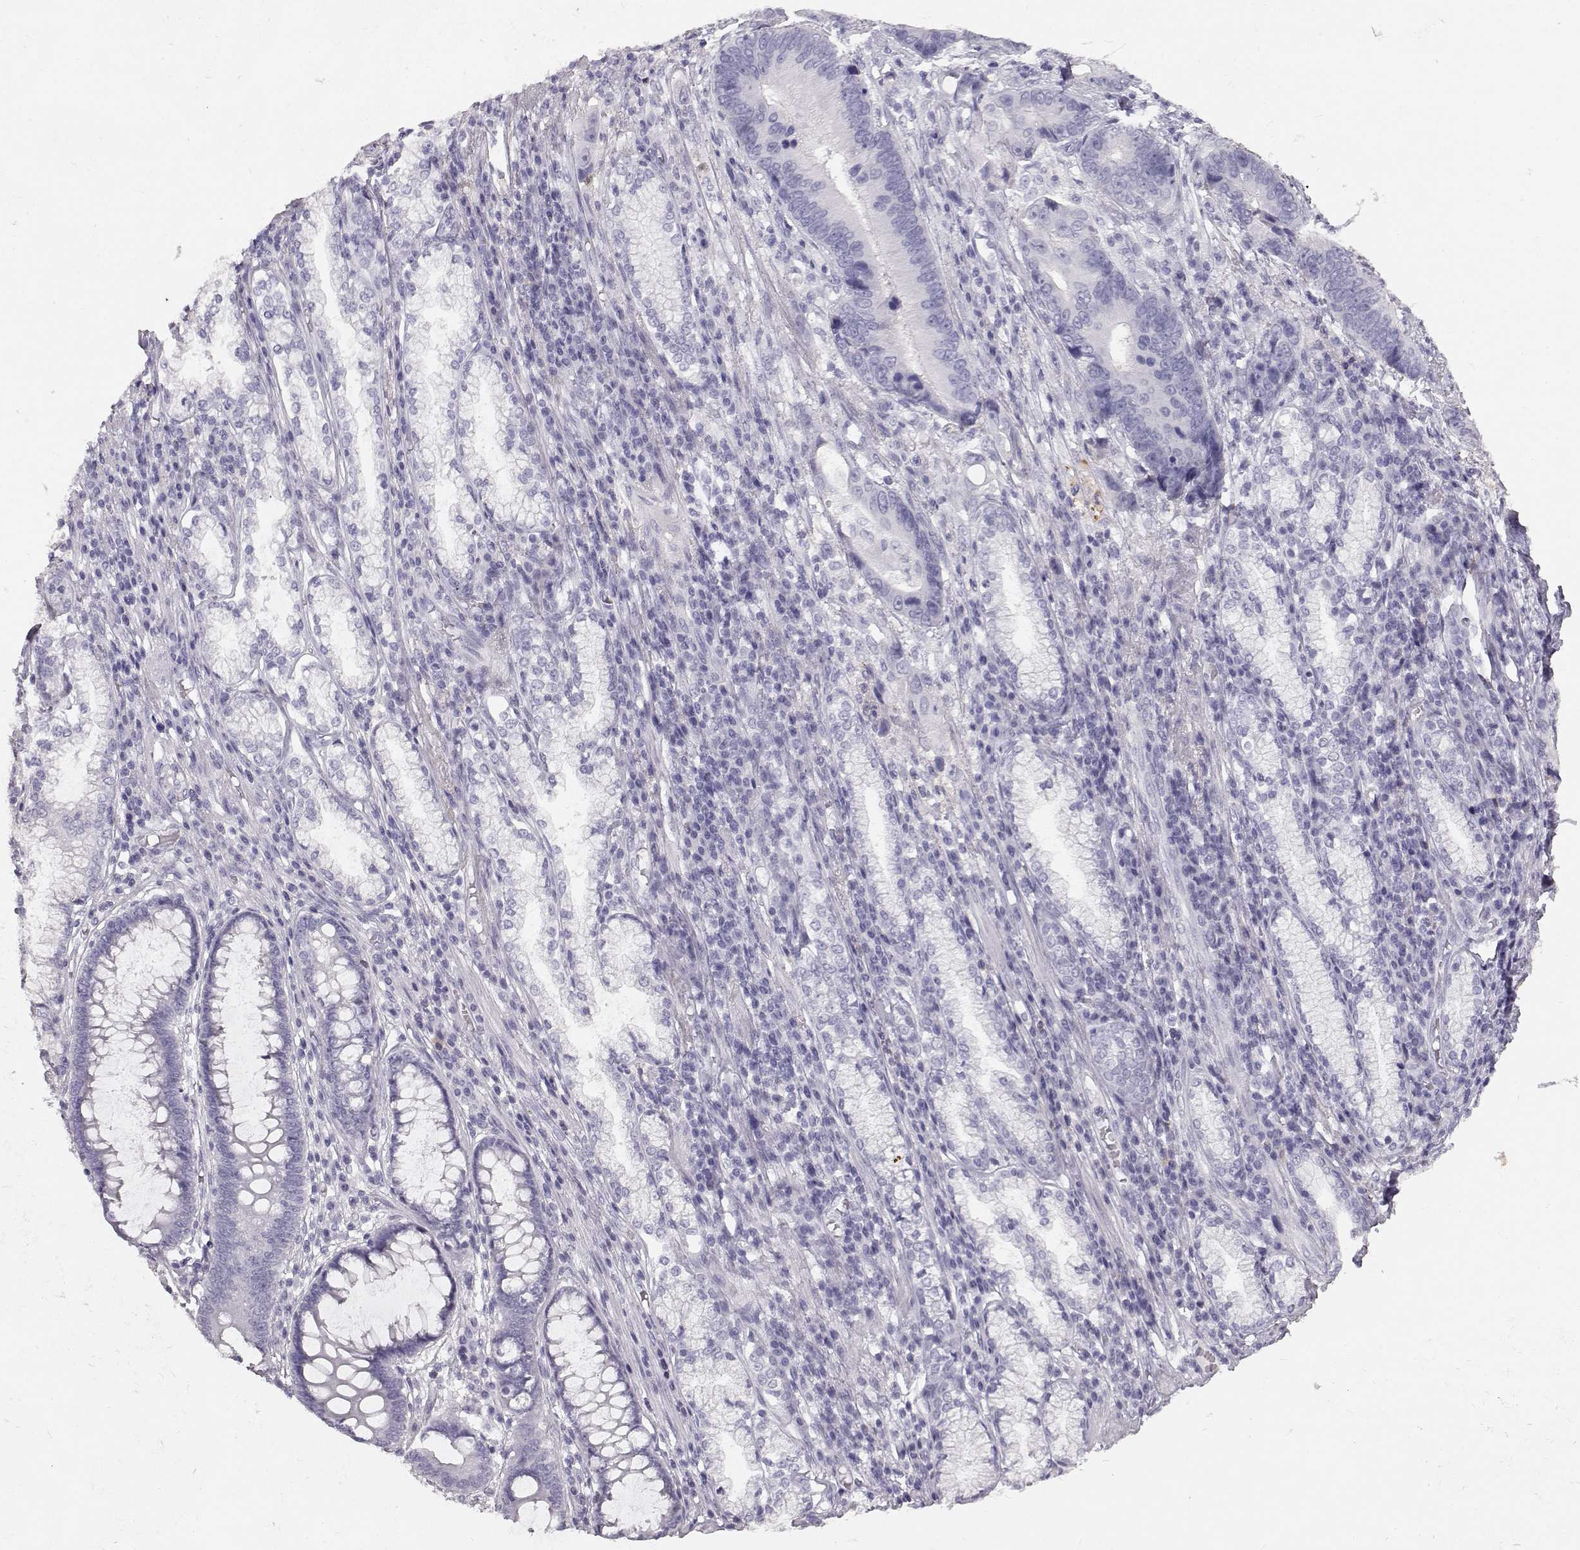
{"staining": {"intensity": "negative", "quantity": "none", "location": "none"}, "tissue": "stomach cancer", "cell_type": "Tumor cells", "image_type": "cancer", "snomed": [{"axis": "morphology", "description": "Adenocarcinoma, NOS"}, {"axis": "topography", "description": "Stomach"}], "caption": "This photomicrograph is of adenocarcinoma (stomach) stained with IHC to label a protein in brown with the nuclei are counter-stained blue. There is no expression in tumor cells.", "gene": "KRTAP16-1", "patient": {"sex": "male", "age": 84}}